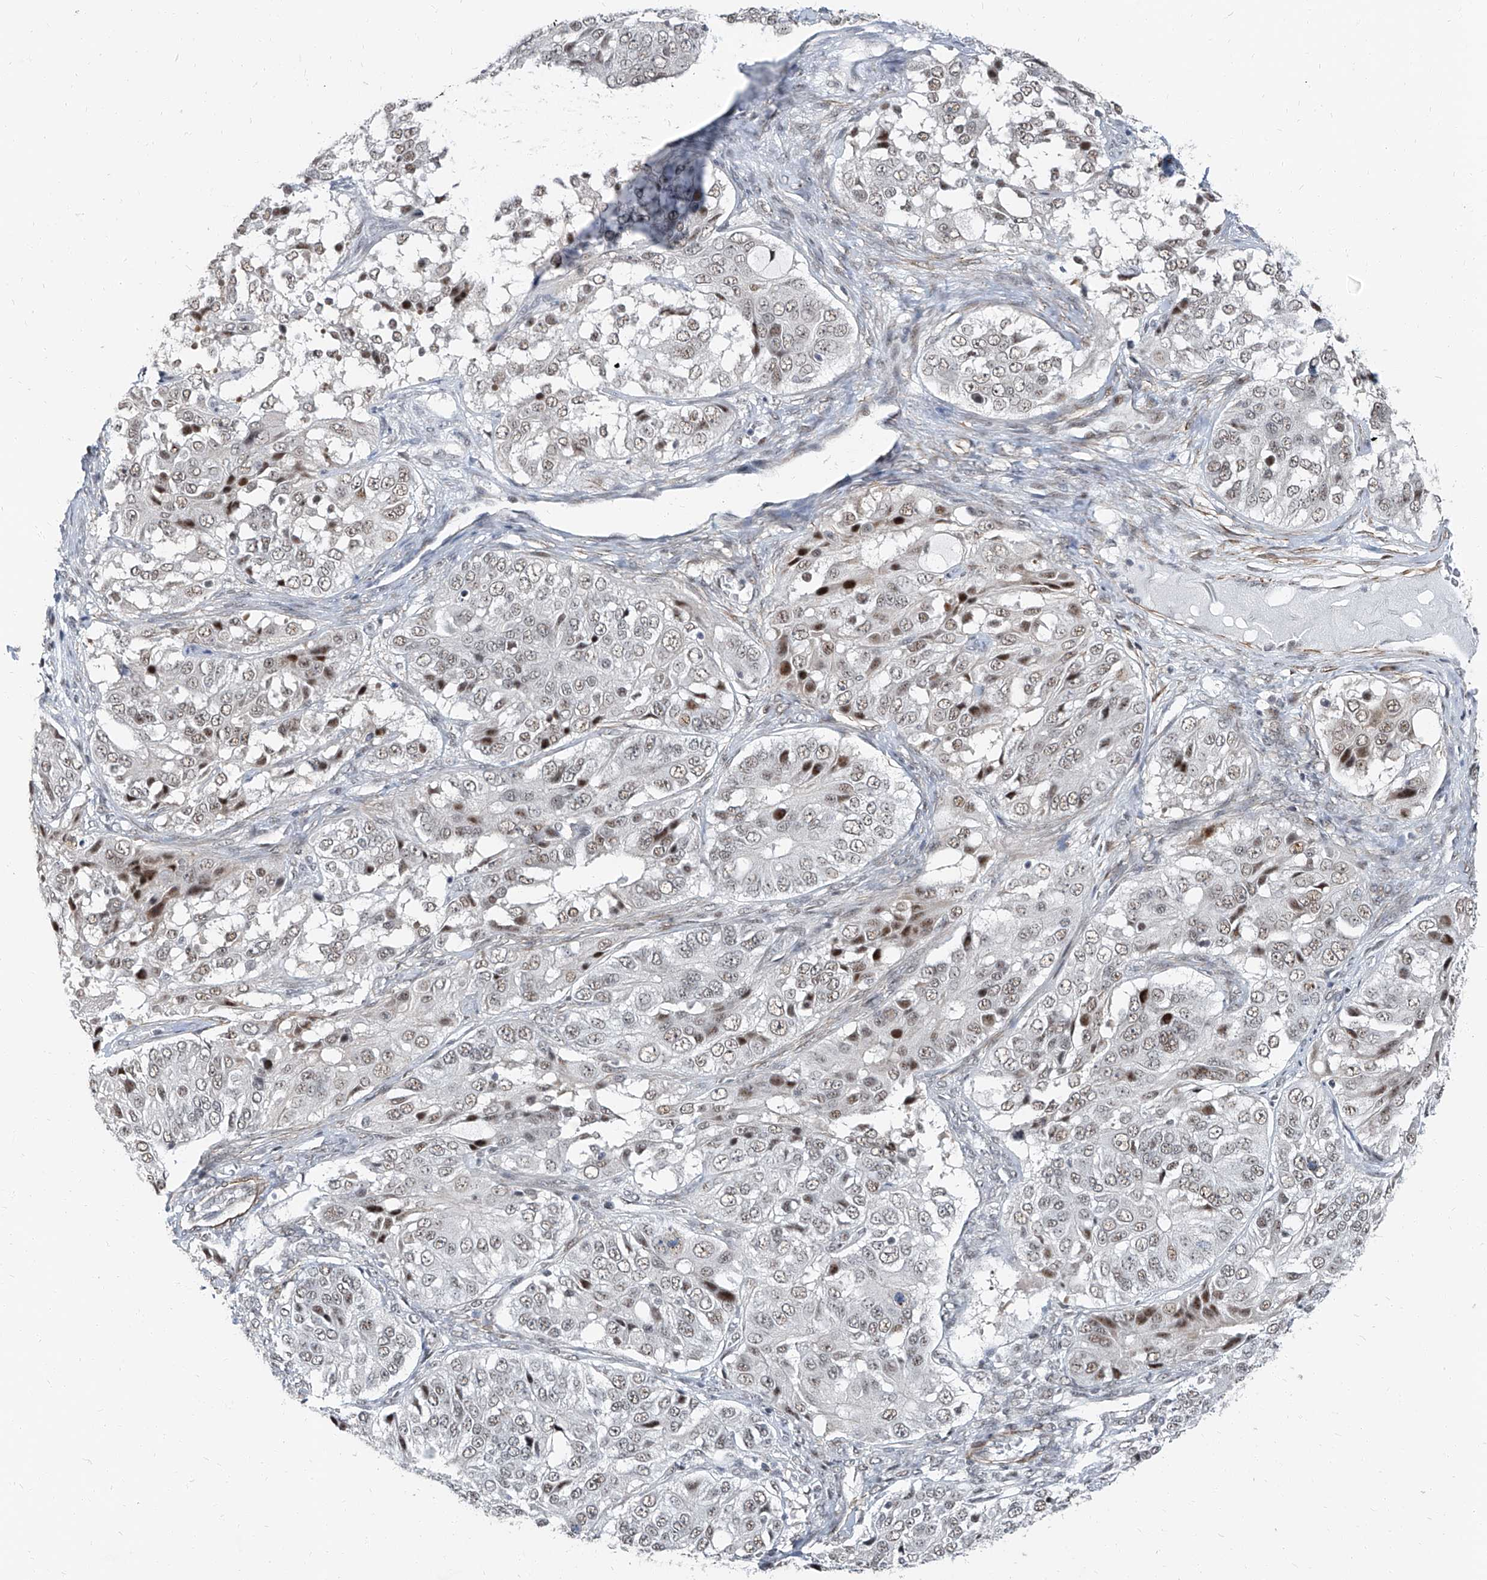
{"staining": {"intensity": "weak", "quantity": "25%-75%", "location": "nuclear"}, "tissue": "ovarian cancer", "cell_type": "Tumor cells", "image_type": "cancer", "snomed": [{"axis": "morphology", "description": "Carcinoma, endometroid"}, {"axis": "topography", "description": "Ovary"}], "caption": "Ovarian endometroid carcinoma stained with a protein marker displays weak staining in tumor cells.", "gene": "TXLNB", "patient": {"sex": "female", "age": 51}}